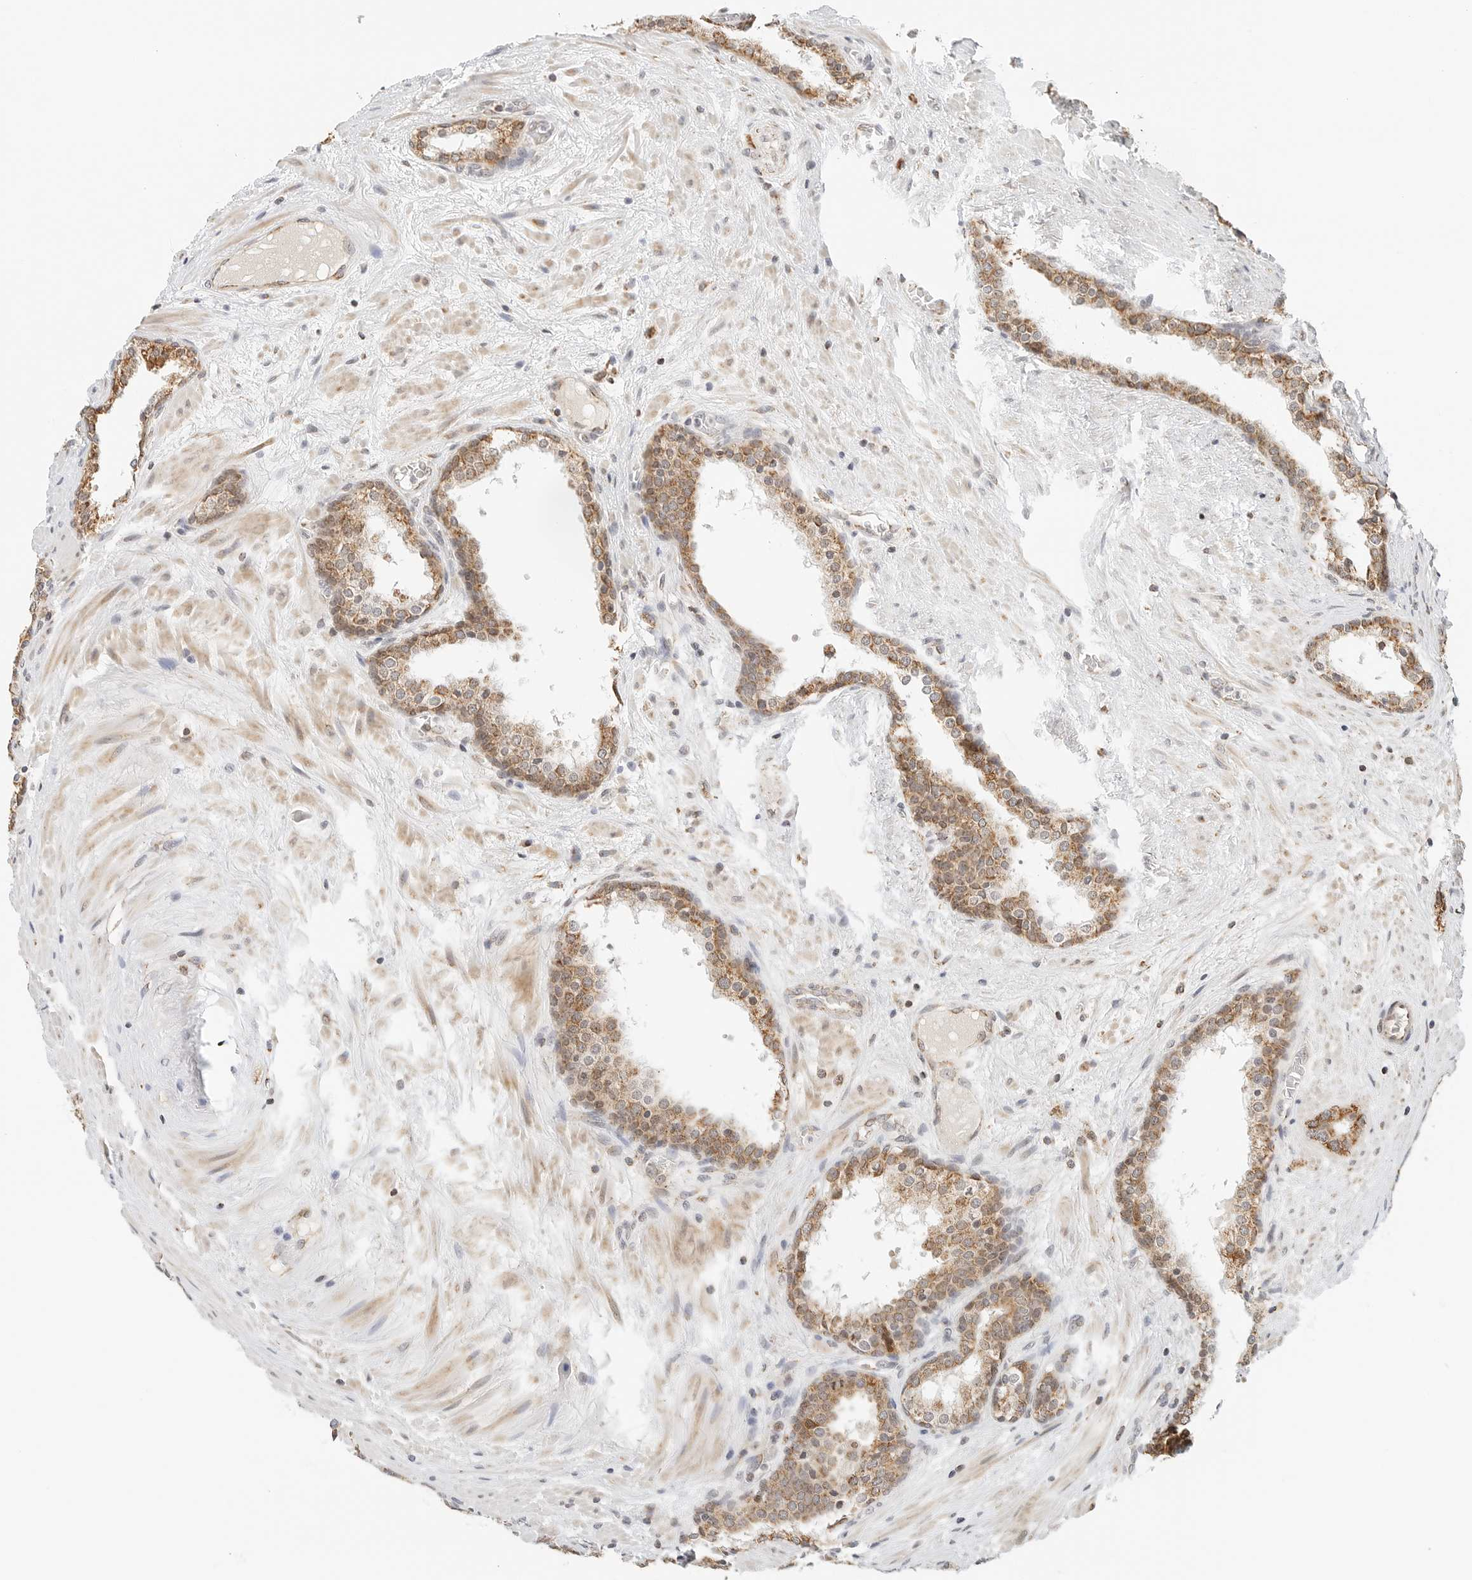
{"staining": {"intensity": "moderate", "quantity": ">75%", "location": "cytoplasmic/membranous"}, "tissue": "prostate cancer", "cell_type": "Tumor cells", "image_type": "cancer", "snomed": [{"axis": "morphology", "description": "Adenocarcinoma, High grade"}, {"axis": "topography", "description": "Prostate"}], "caption": "DAB (3,3'-diaminobenzidine) immunohistochemical staining of high-grade adenocarcinoma (prostate) demonstrates moderate cytoplasmic/membranous protein positivity in approximately >75% of tumor cells.", "gene": "ATL1", "patient": {"sex": "male", "age": 56}}